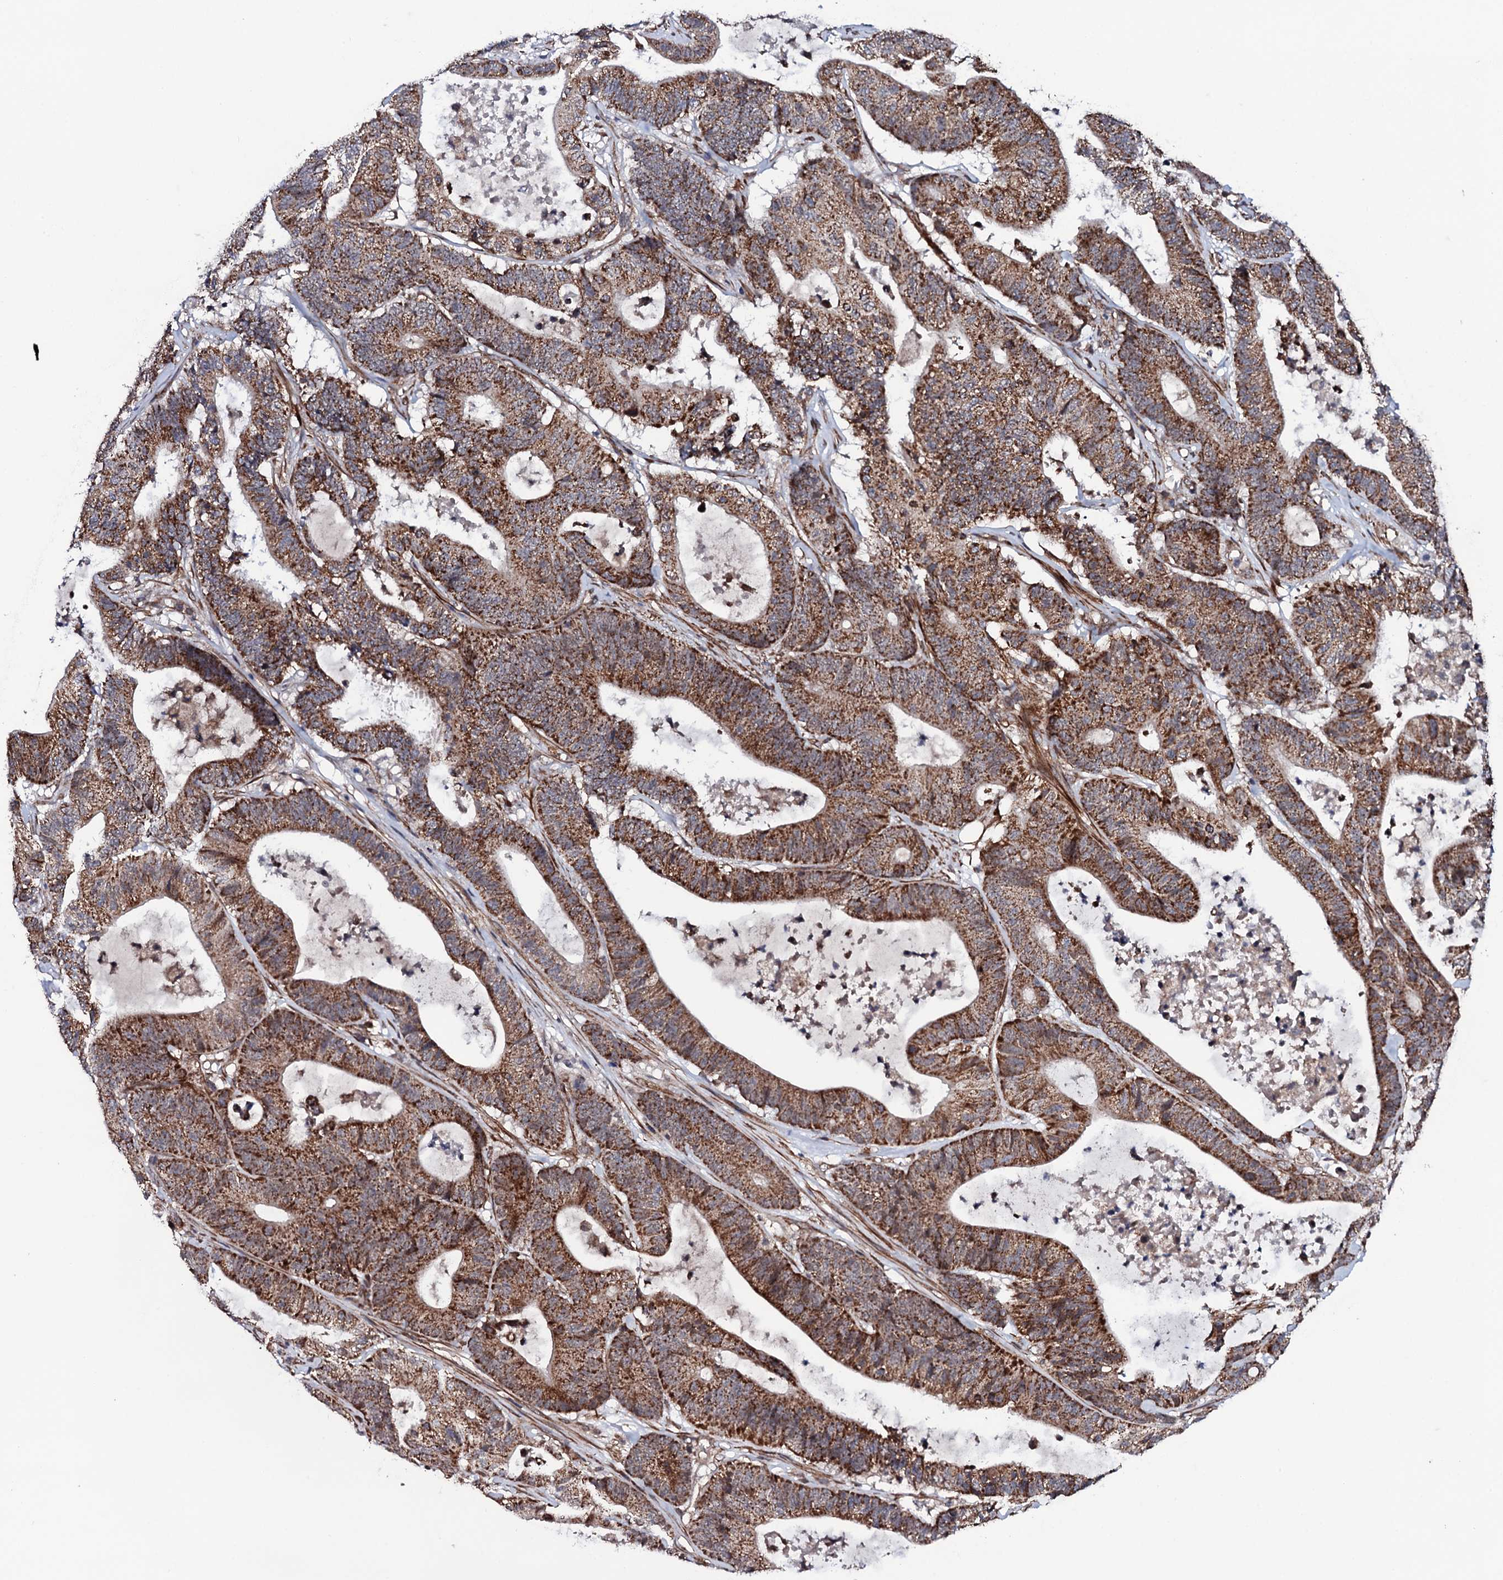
{"staining": {"intensity": "strong", "quantity": ">75%", "location": "cytoplasmic/membranous"}, "tissue": "colorectal cancer", "cell_type": "Tumor cells", "image_type": "cancer", "snomed": [{"axis": "morphology", "description": "Adenocarcinoma, NOS"}, {"axis": "topography", "description": "Colon"}], "caption": "Strong cytoplasmic/membranous protein expression is present in approximately >75% of tumor cells in colorectal cancer (adenocarcinoma).", "gene": "MTIF3", "patient": {"sex": "female", "age": 84}}